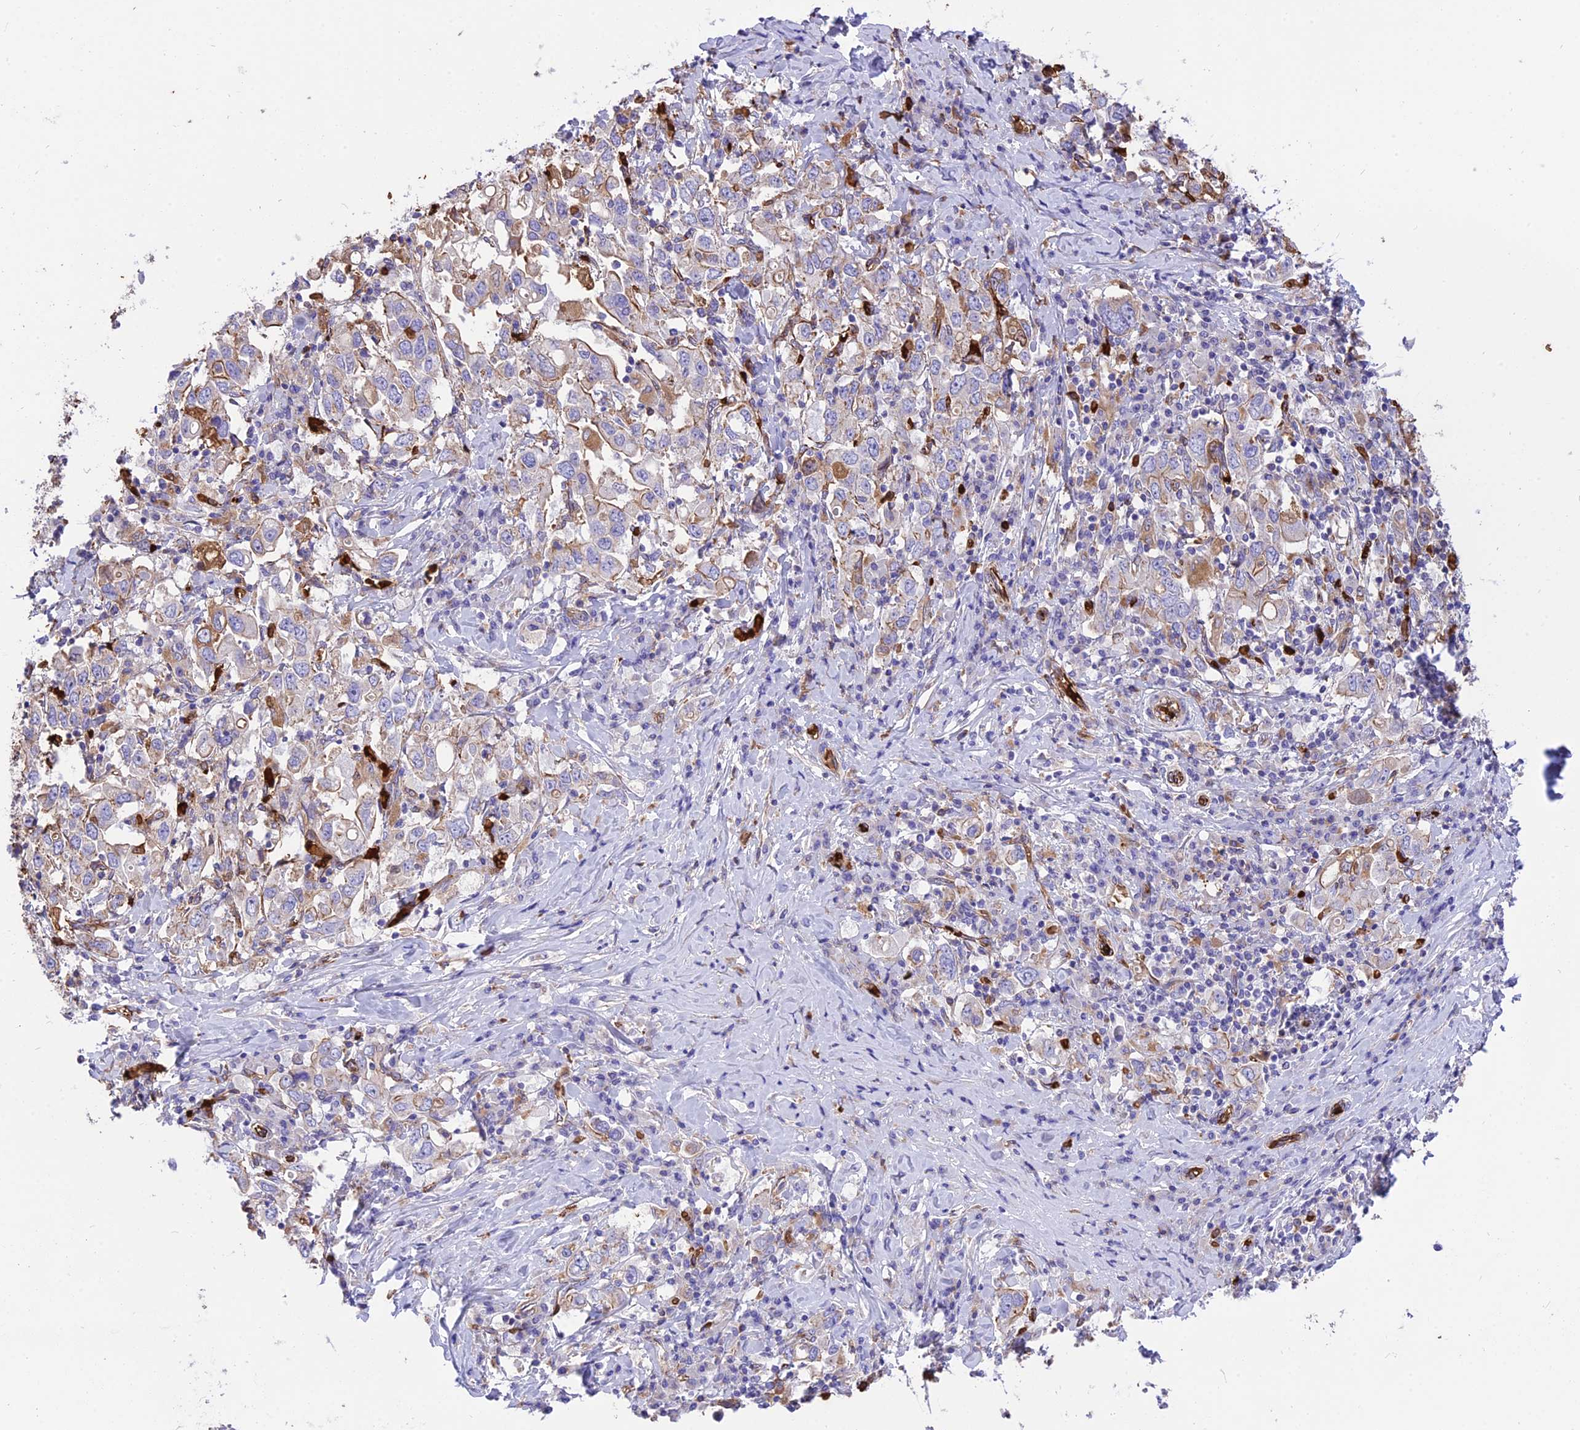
{"staining": {"intensity": "weak", "quantity": "<25%", "location": "cytoplasmic/membranous"}, "tissue": "stomach cancer", "cell_type": "Tumor cells", "image_type": "cancer", "snomed": [{"axis": "morphology", "description": "Adenocarcinoma, NOS"}, {"axis": "topography", "description": "Stomach, upper"}], "caption": "This is an immunohistochemistry micrograph of adenocarcinoma (stomach). There is no positivity in tumor cells.", "gene": "TTC4", "patient": {"sex": "male", "age": 62}}